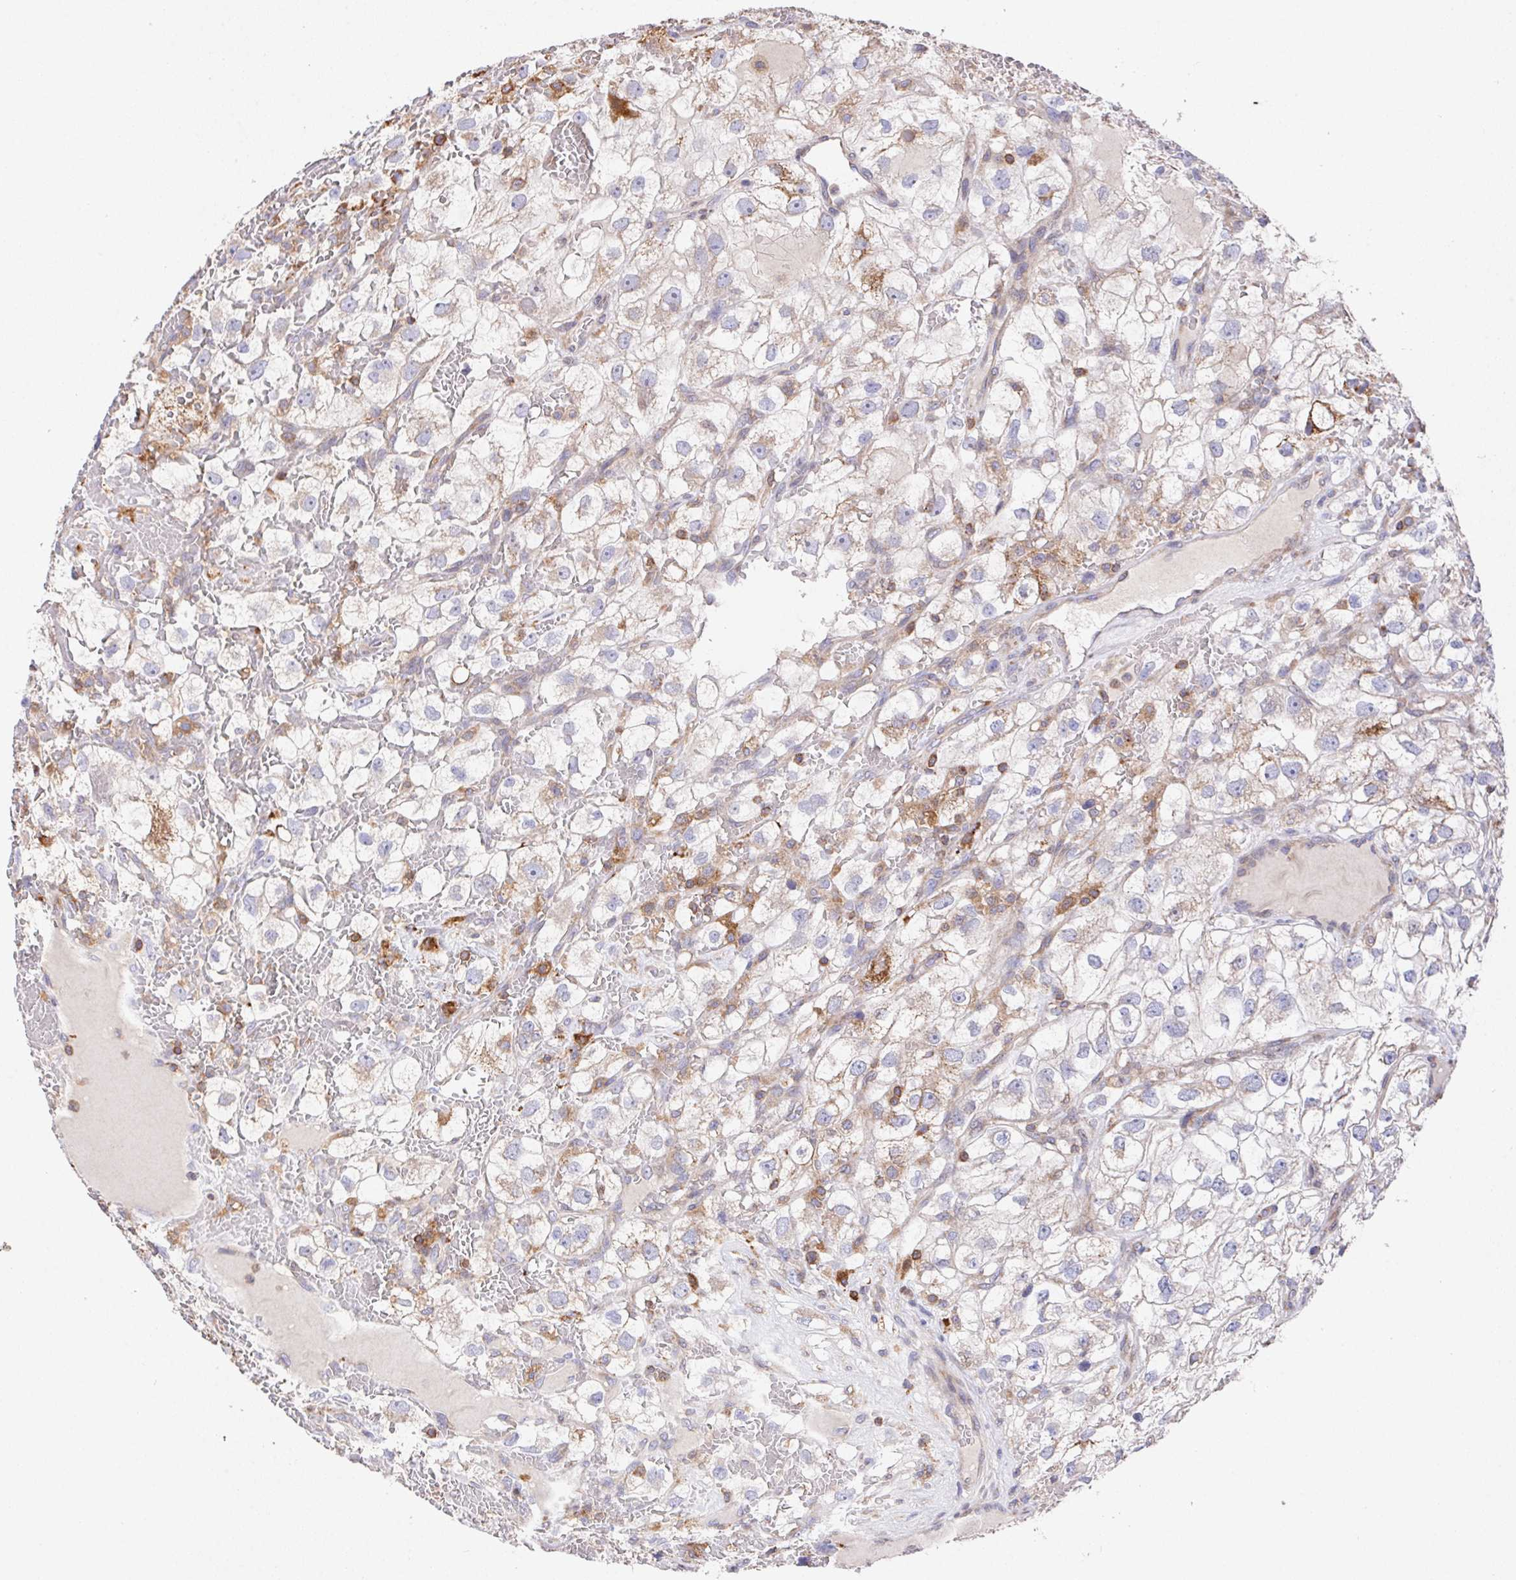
{"staining": {"intensity": "moderate", "quantity": "<25%", "location": "cytoplasmic/membranous"}, "tissue": "renal cancer", "cell_type": "Tumor cells", "image_type": "cancer", "snomed": [{"axis": "morphology", "description": "Adenocarcinoma, NOS"}, {"axis": "topography", "description": "Kidney"}], "caption": "Immunohistochemical staining of renal cancer reveals low levels of moderate cytoplasmic/membranous protein staining in about <25% of tumor cells.", "gene": "FAM241A", "patient": {"sex": "male", "age": 59}}